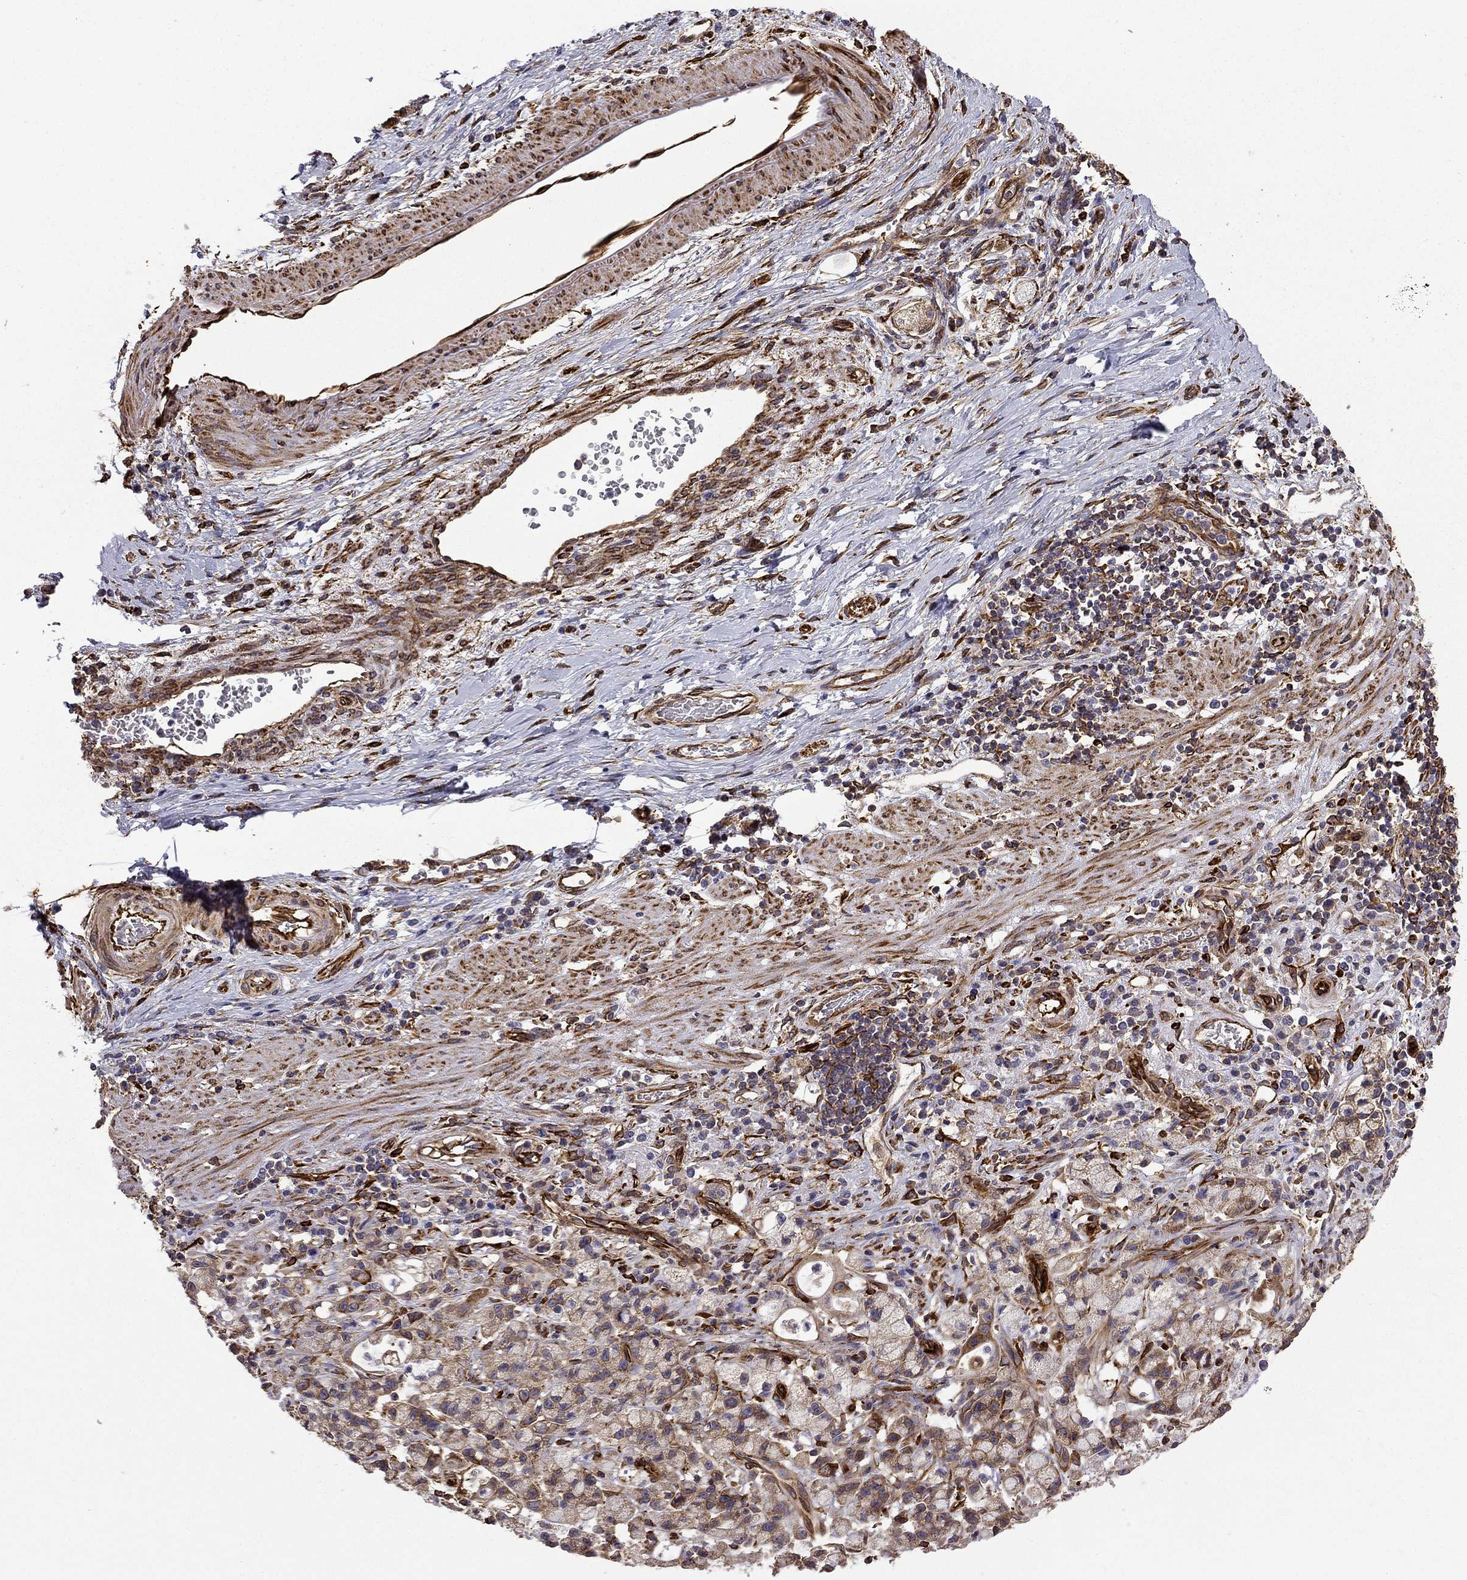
{"staining": {"intensity": "moderate", "quantity": ">75%", "location": "cytoplasmic/membranous"}, "tissue": "stomach cancer", "cell_type": "Tumor cells", "image_type": "cancer", "snomed": [{"axis": "morphology", "description": "Adenocarcinoma, NOS"}, {"axis": "topography", "description": "Stomach"}], "caption": "IHC (DAB) staining of stomach cancer (adenocarcinoma) shows moderate cytoplasmic/membranous protein positivity in approximately >75% of tumor cells.", "gene": "MAP4", "patient": {"sex": "male", "age": 58}}